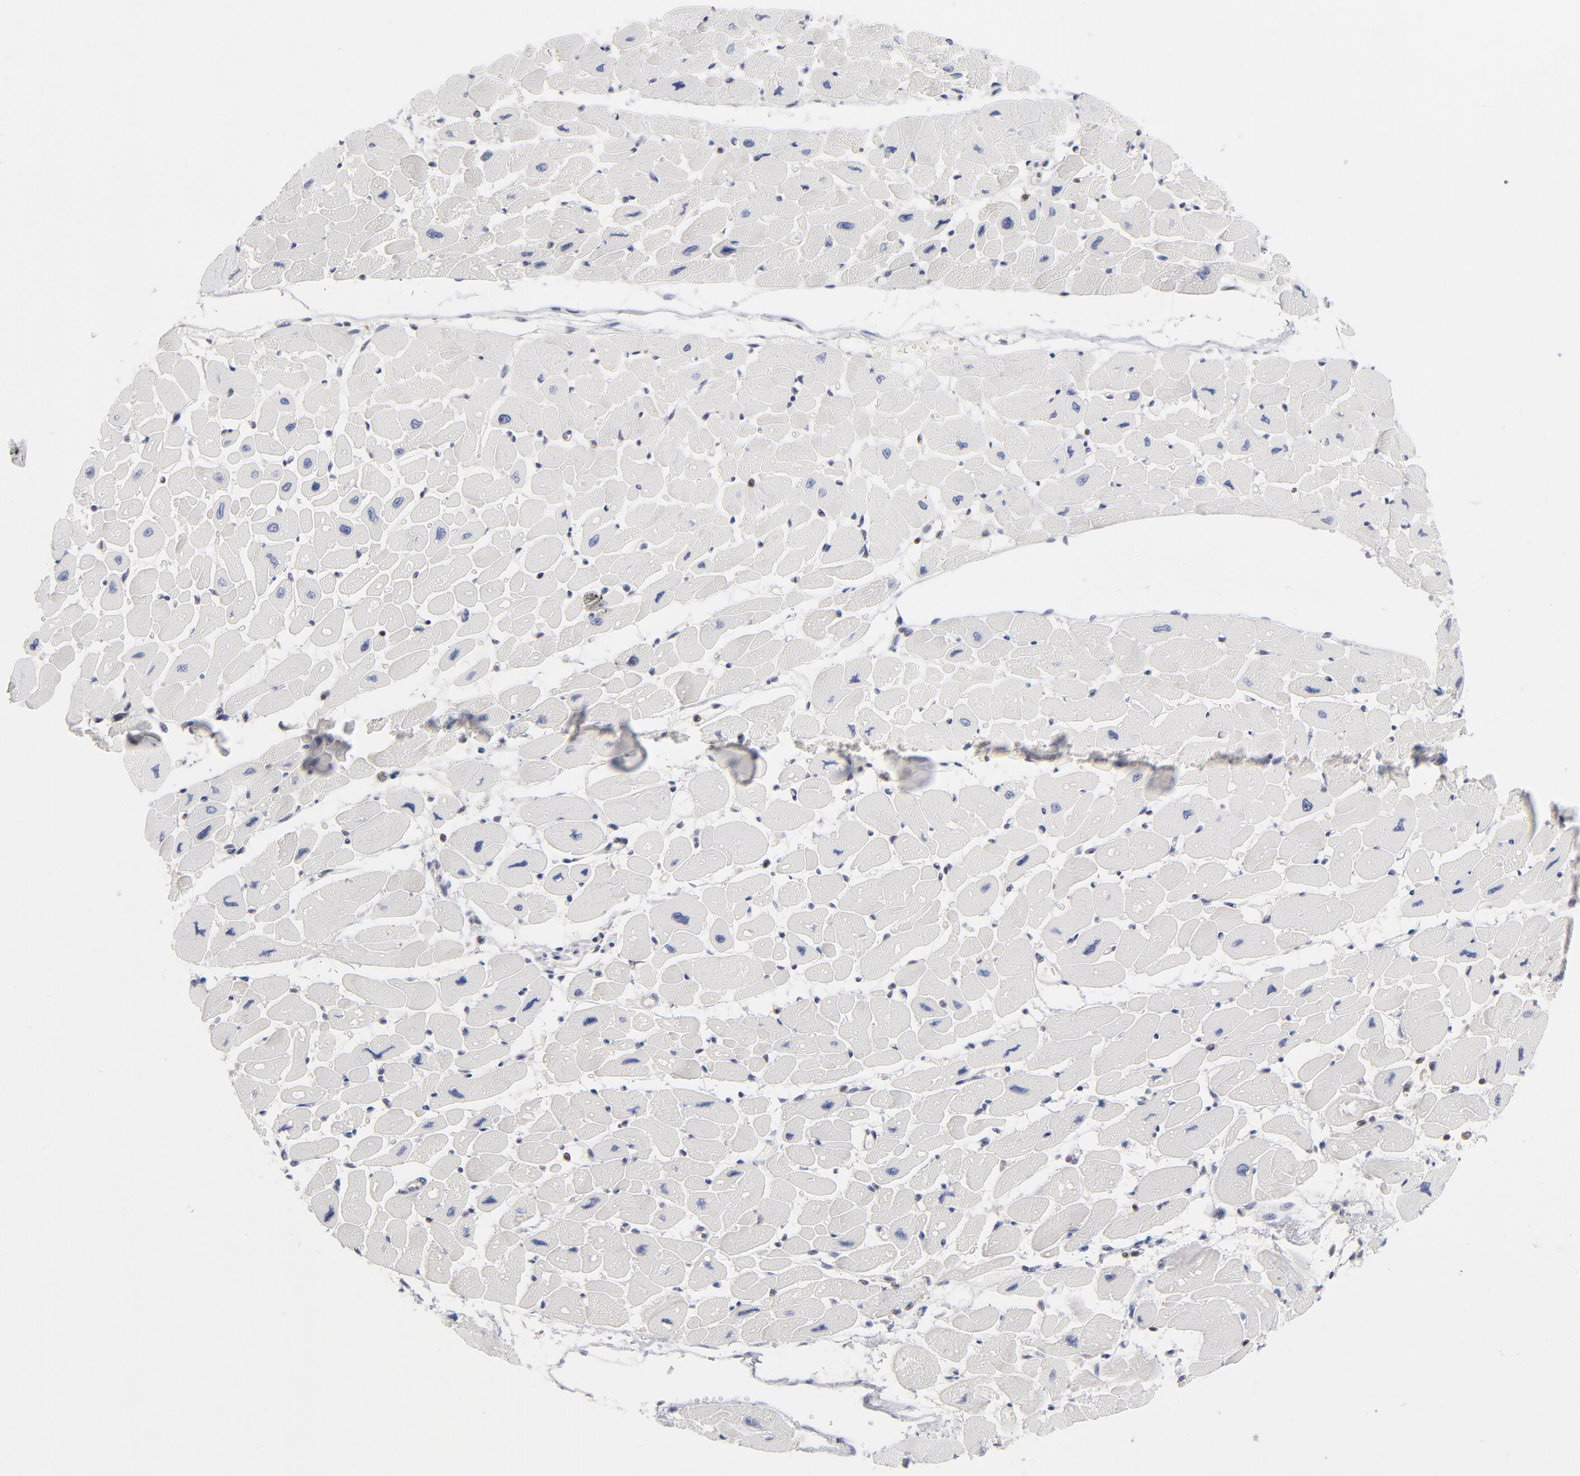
{"staining": {"intensity": "negative", "quantity": "none", "location": "none"}, "tissue": "heart muscle", "cell_type": "Cardiomyocytes", "image_type": "normal", "snomed": [{"axis": "morphology", "description": "Normal tissue, NOS"}, {"axis": "topography", "description": "Heart"}], "caption": "This is an IHC histopathology image of normal human heart muscle. There is no positivity in cardiomyocytes.", "gene": "MAX", "patient": {"sex": "female", "age": 54}}